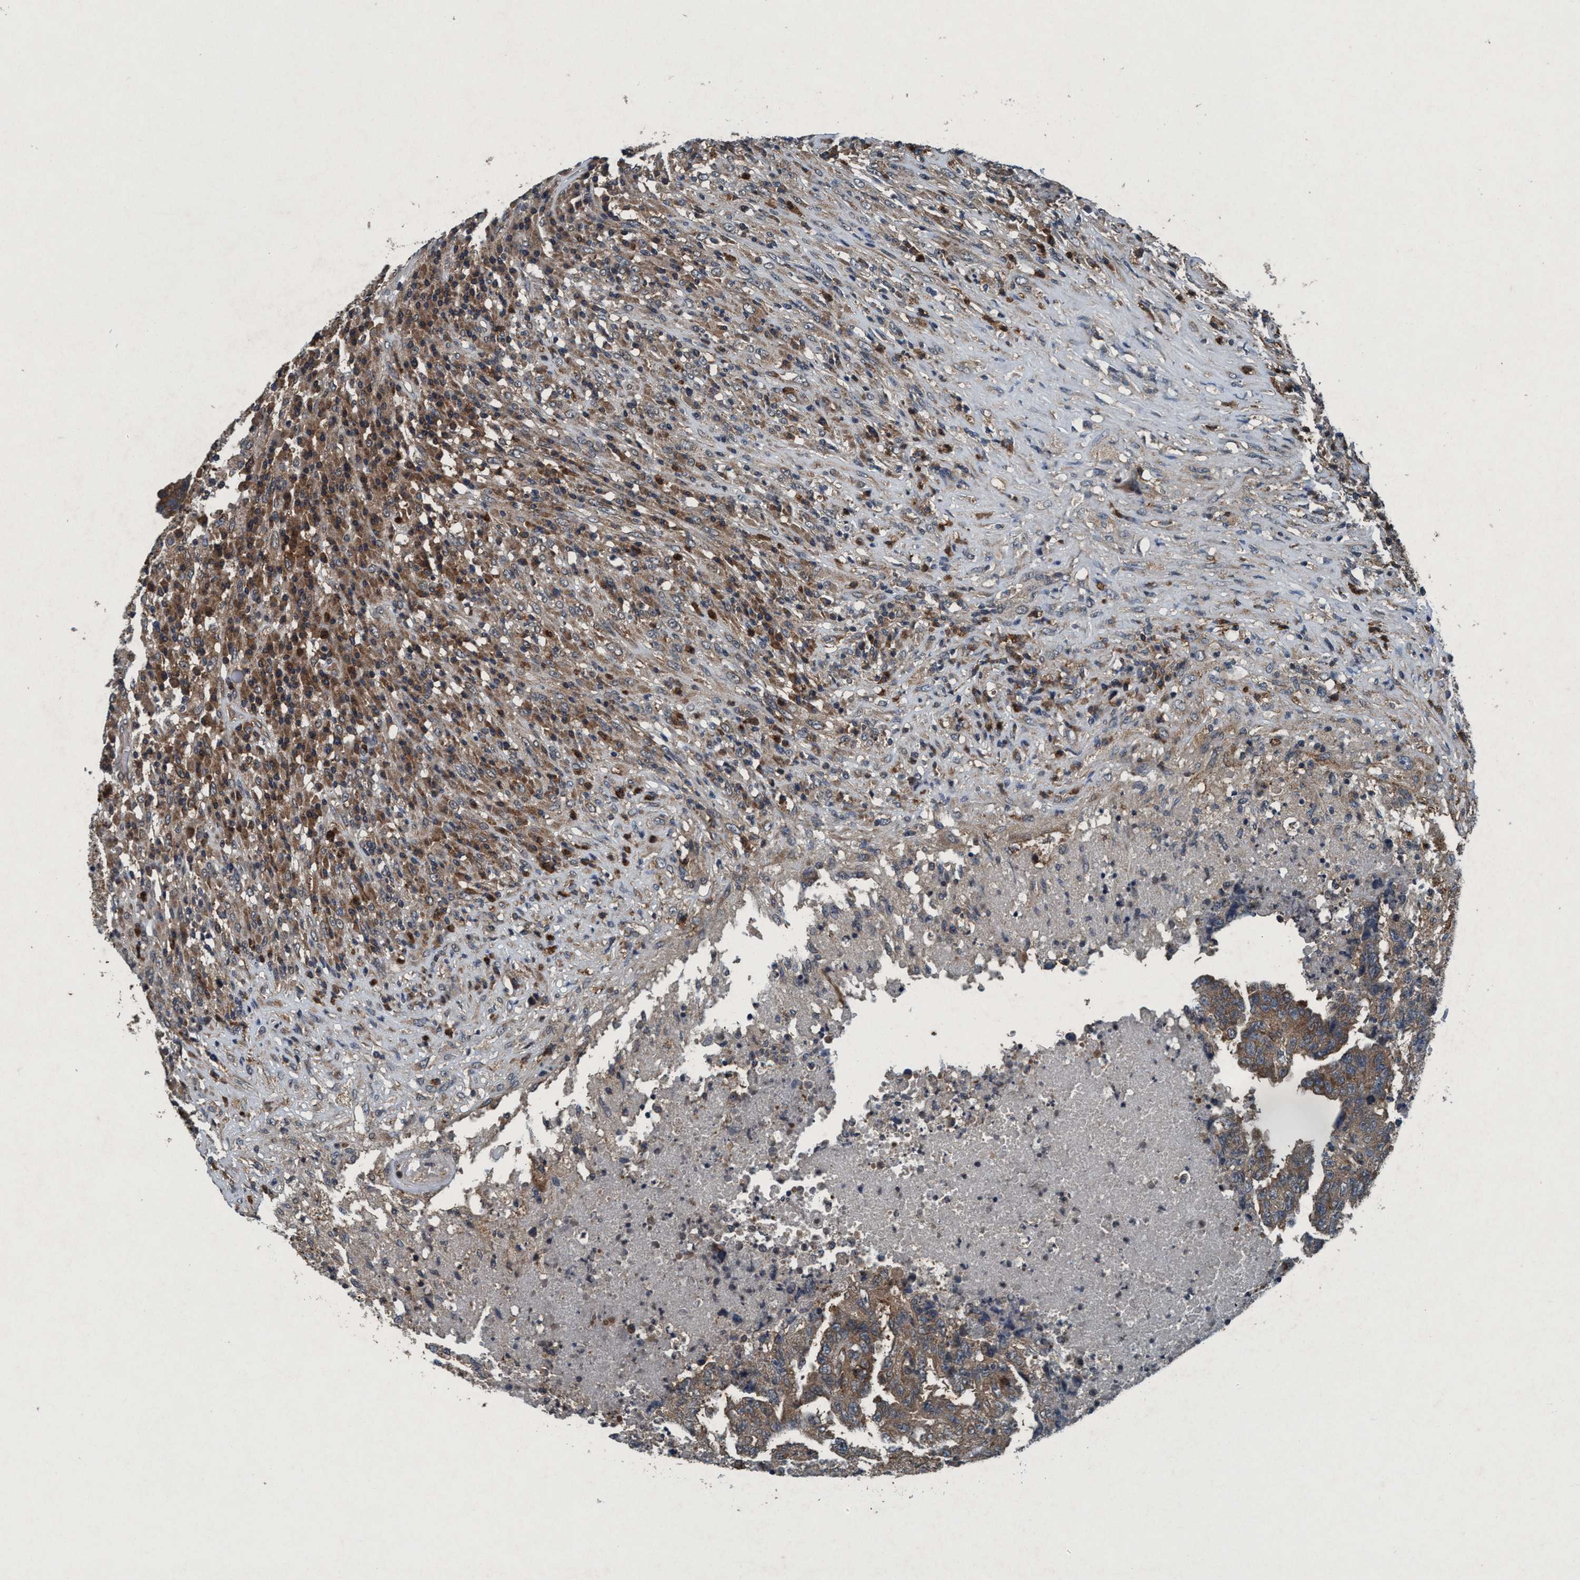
{"staining": {"intensity": "weak", "quantity": ">75%", "location": "cytoplasmic/membranous"}, "tissue": "testis cancer", "cell_type": "Tumor cells", "image_type": "cancer", "snomed": [{"axis": "morphology", "description": "Necrosis, NOS"}, {"axis": "morphology", "description": "Carcinoma, Embryonal, NOS"}, {"axis": "topography", "description": "Testis"}], "caption": "Immunohistochemistry (IHC) micrograph of testis cancer stained for a protein (brown), which shows low levels of weak cytoplasmic/membranous staining in about >75% of tumor cells.", "gene": "AKT1S1", "patient": {"sex": "male", "age": 19}}